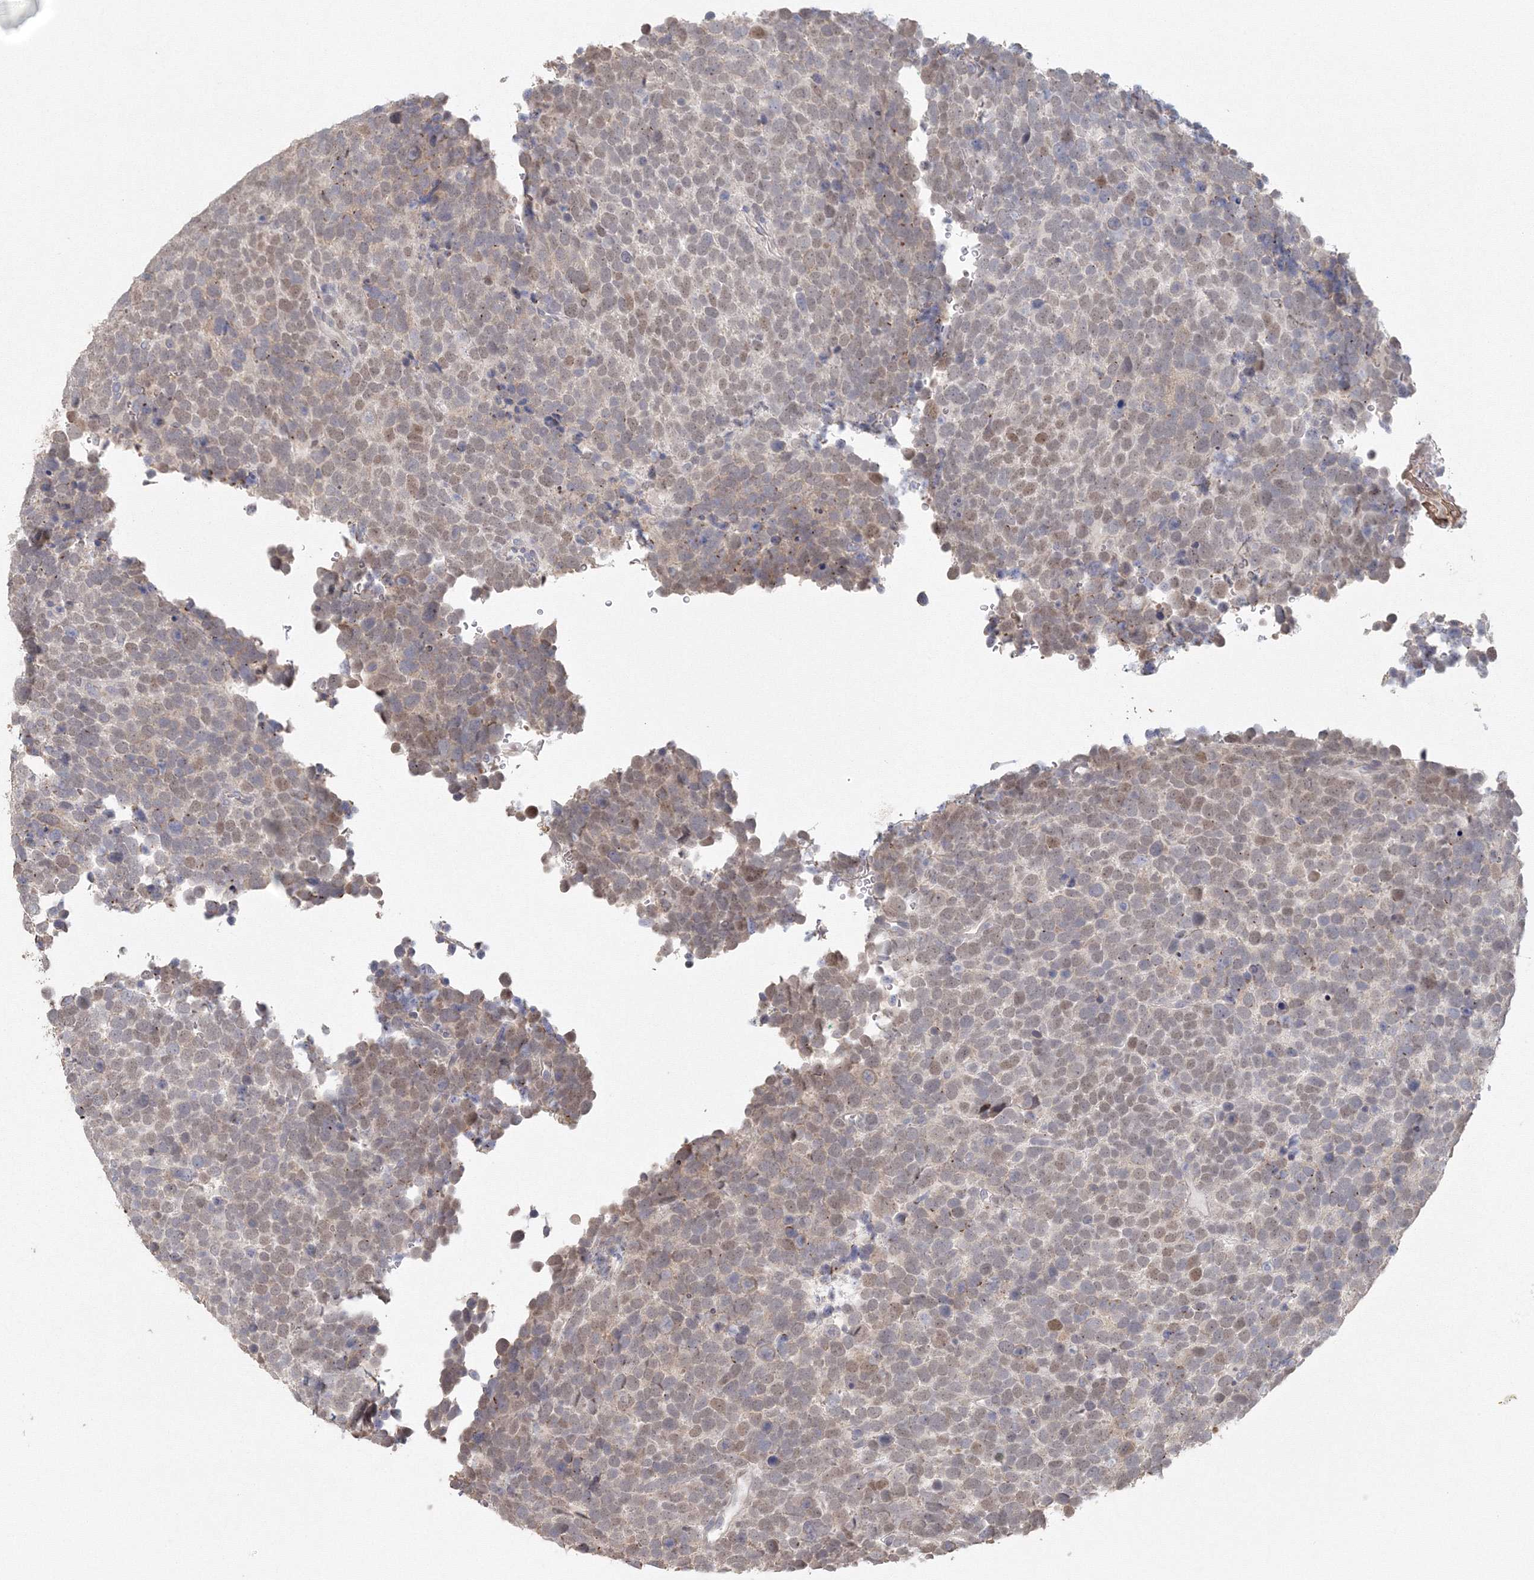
{"staining": {"intensity": "moderate", "quantity": "<25%", "location": "nuclear"}, "tissue": "urothelial cancer", "cell_type": "Tumor cells", "image_type": "cancer", "snomed": [{"axis": "morphology", "description": "Urothelial carcinoma, High grade"}, {"axis": "topography", "description": "Urinary bladder"}], "caption": "Immunohistochemistry histopathology image of neoplastic tissue: urothelial cancer stained using immunohistochemistry exhibits low levels of moderate protein expression localized specifically in the nuclear of tumor cells, appearing as a nuclear brown color.", "gene": "TACC2", "patient": {"sex": "female", "age": 82}}